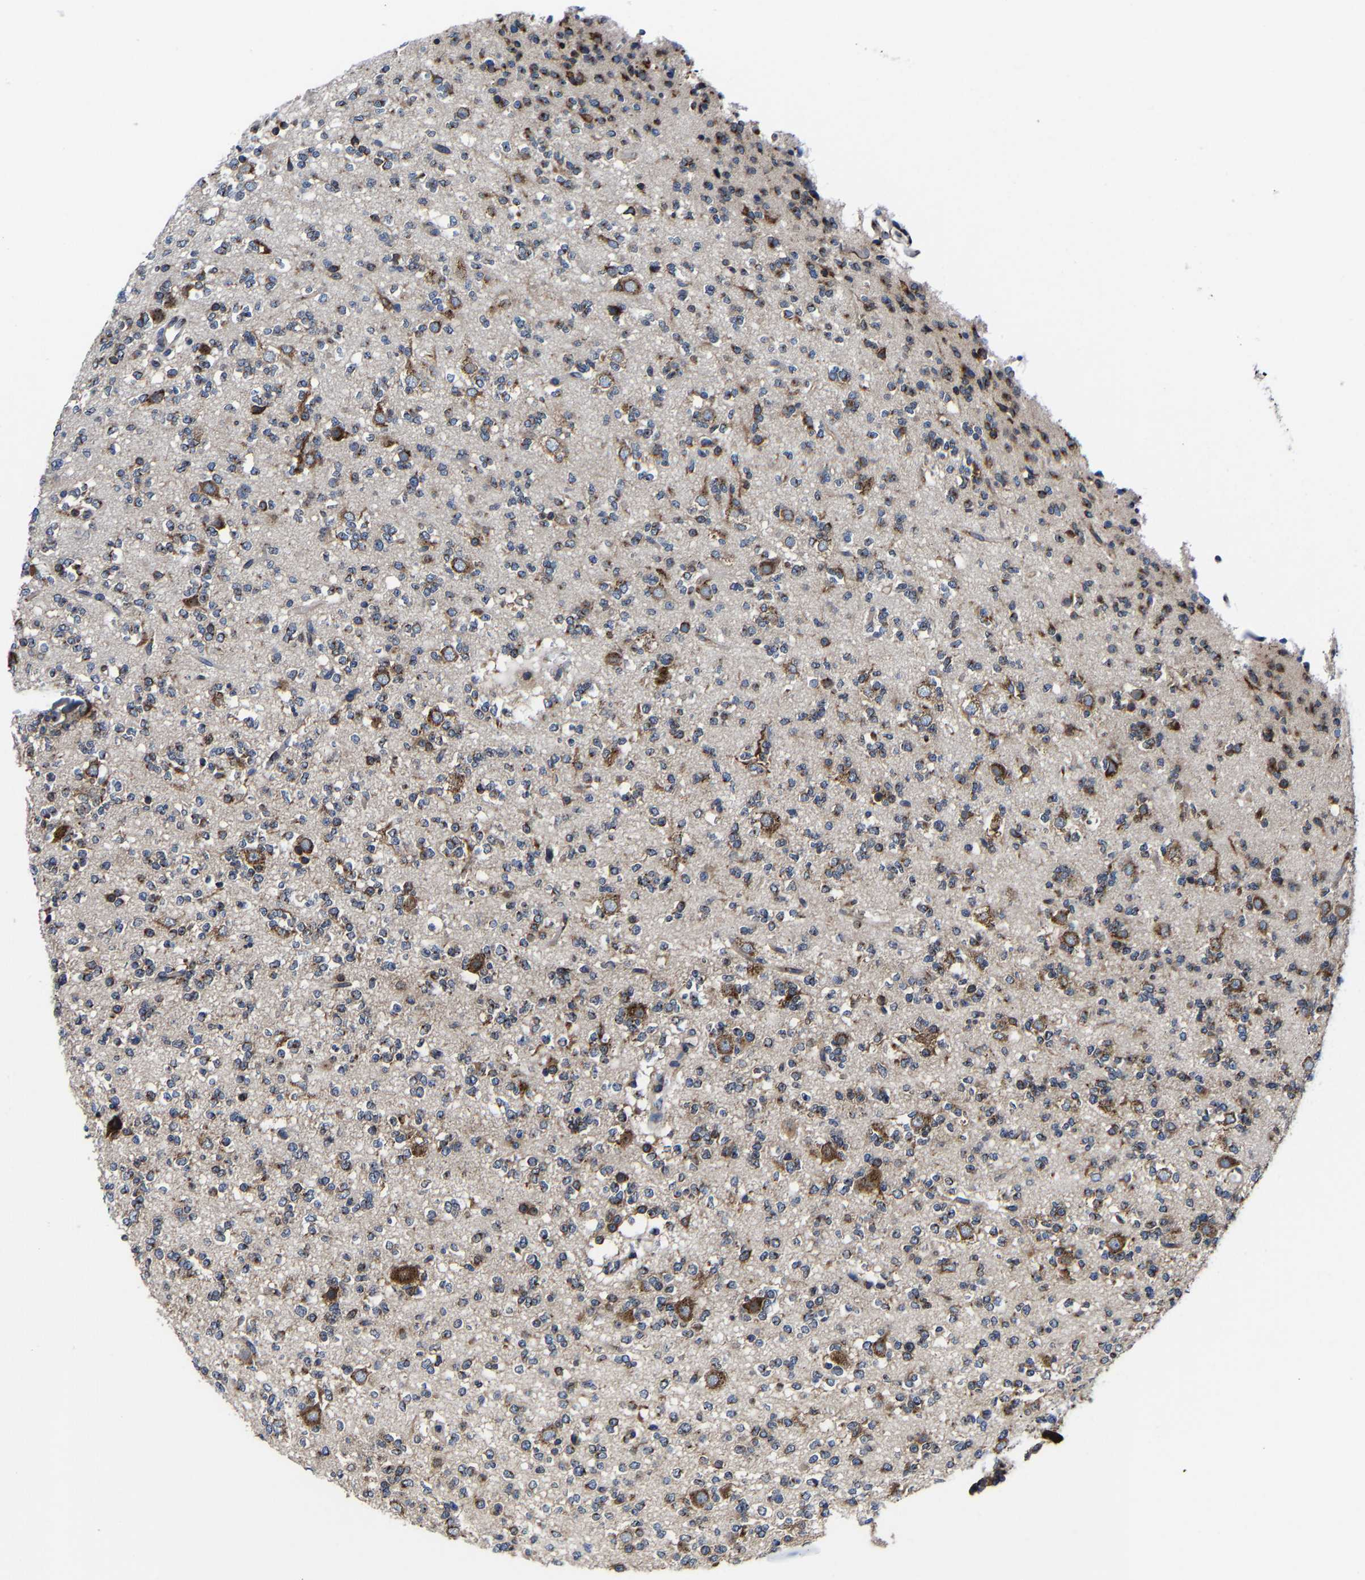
{"staining": {"intensity": "moderate", "quantity": "<25%", "location": "cytoplasmic/membranous"}, "tissue": "glioma", "cell_type": "Tumor cells", "image_type": "cancer", "snomed": [{"axis": "morphology", "description": "Glioma, malignant, Low grade"}, {"axis": "topography", "description": "Brain"}], "caption": "High-magnification brightfield microscopy of malignant low-grade glioma stained with DAB (3,3'-diaminobenzidine) (brown) and counterstained with hematoxylin (blue). tumor cells exhibit moderate cytoplasmic/membranous staining is present in about<25% of cells. Ihc stains the protein in brown and the nuclei are stained blue.", "gene": "EBAG9", "patient": {"sex": "male", "age": 38}}